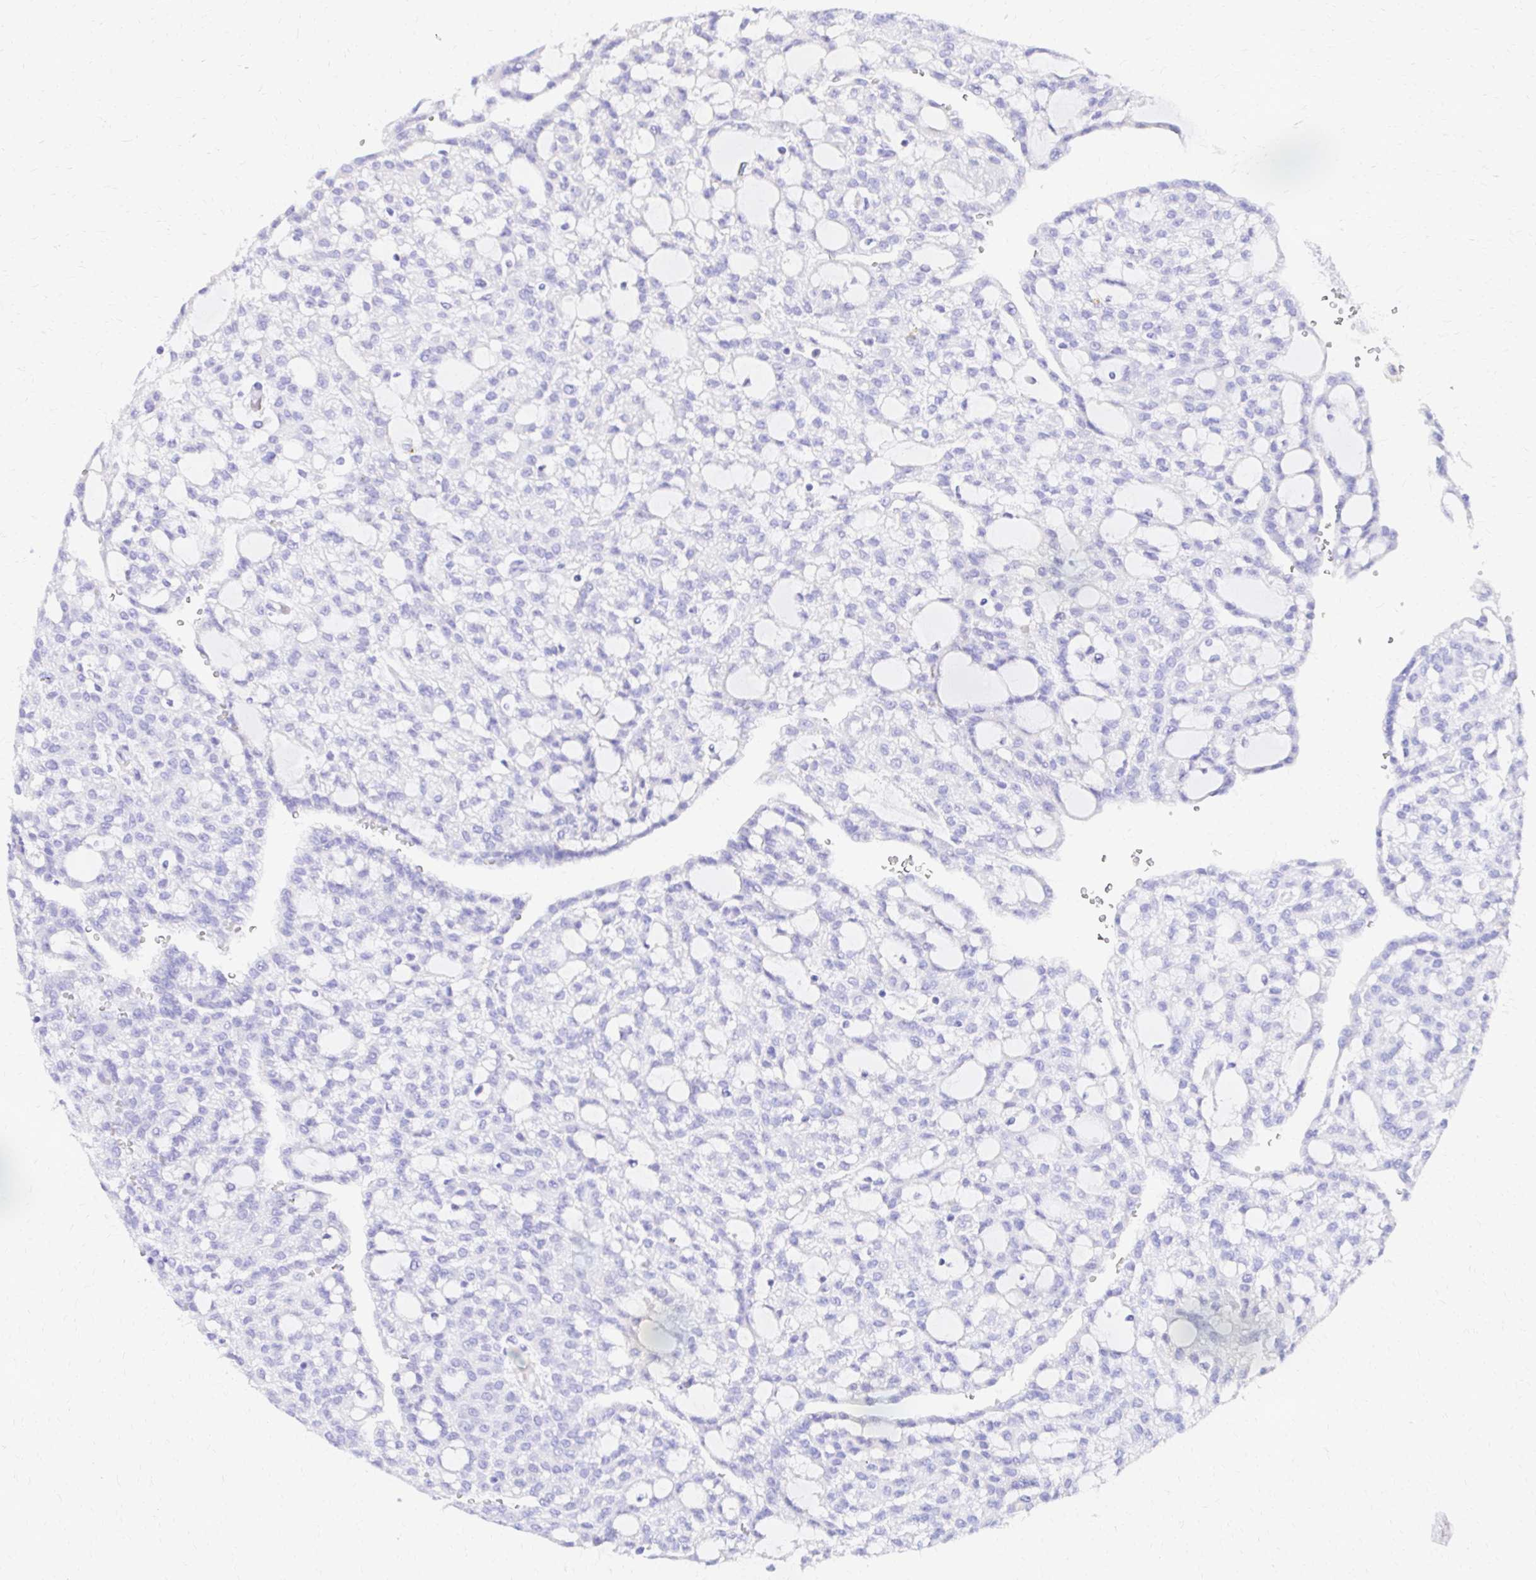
{"staining": {"intensity": "negative", "quantity": "none", "location": "none"}, "tissue": "renal cancer", "cell_type": "Tumor cells", "image_type": "cancer", "snomed": [{"axis": "morphology", "description": "Adenocarcinoma, NOS"}, {"axis": "topography", "description": "Kidney"}], "caption": "Tumor cells show no significant protein staining in renal cancer.", "gene": "S100G", "patient": {"sex": "male", "age": 63}}